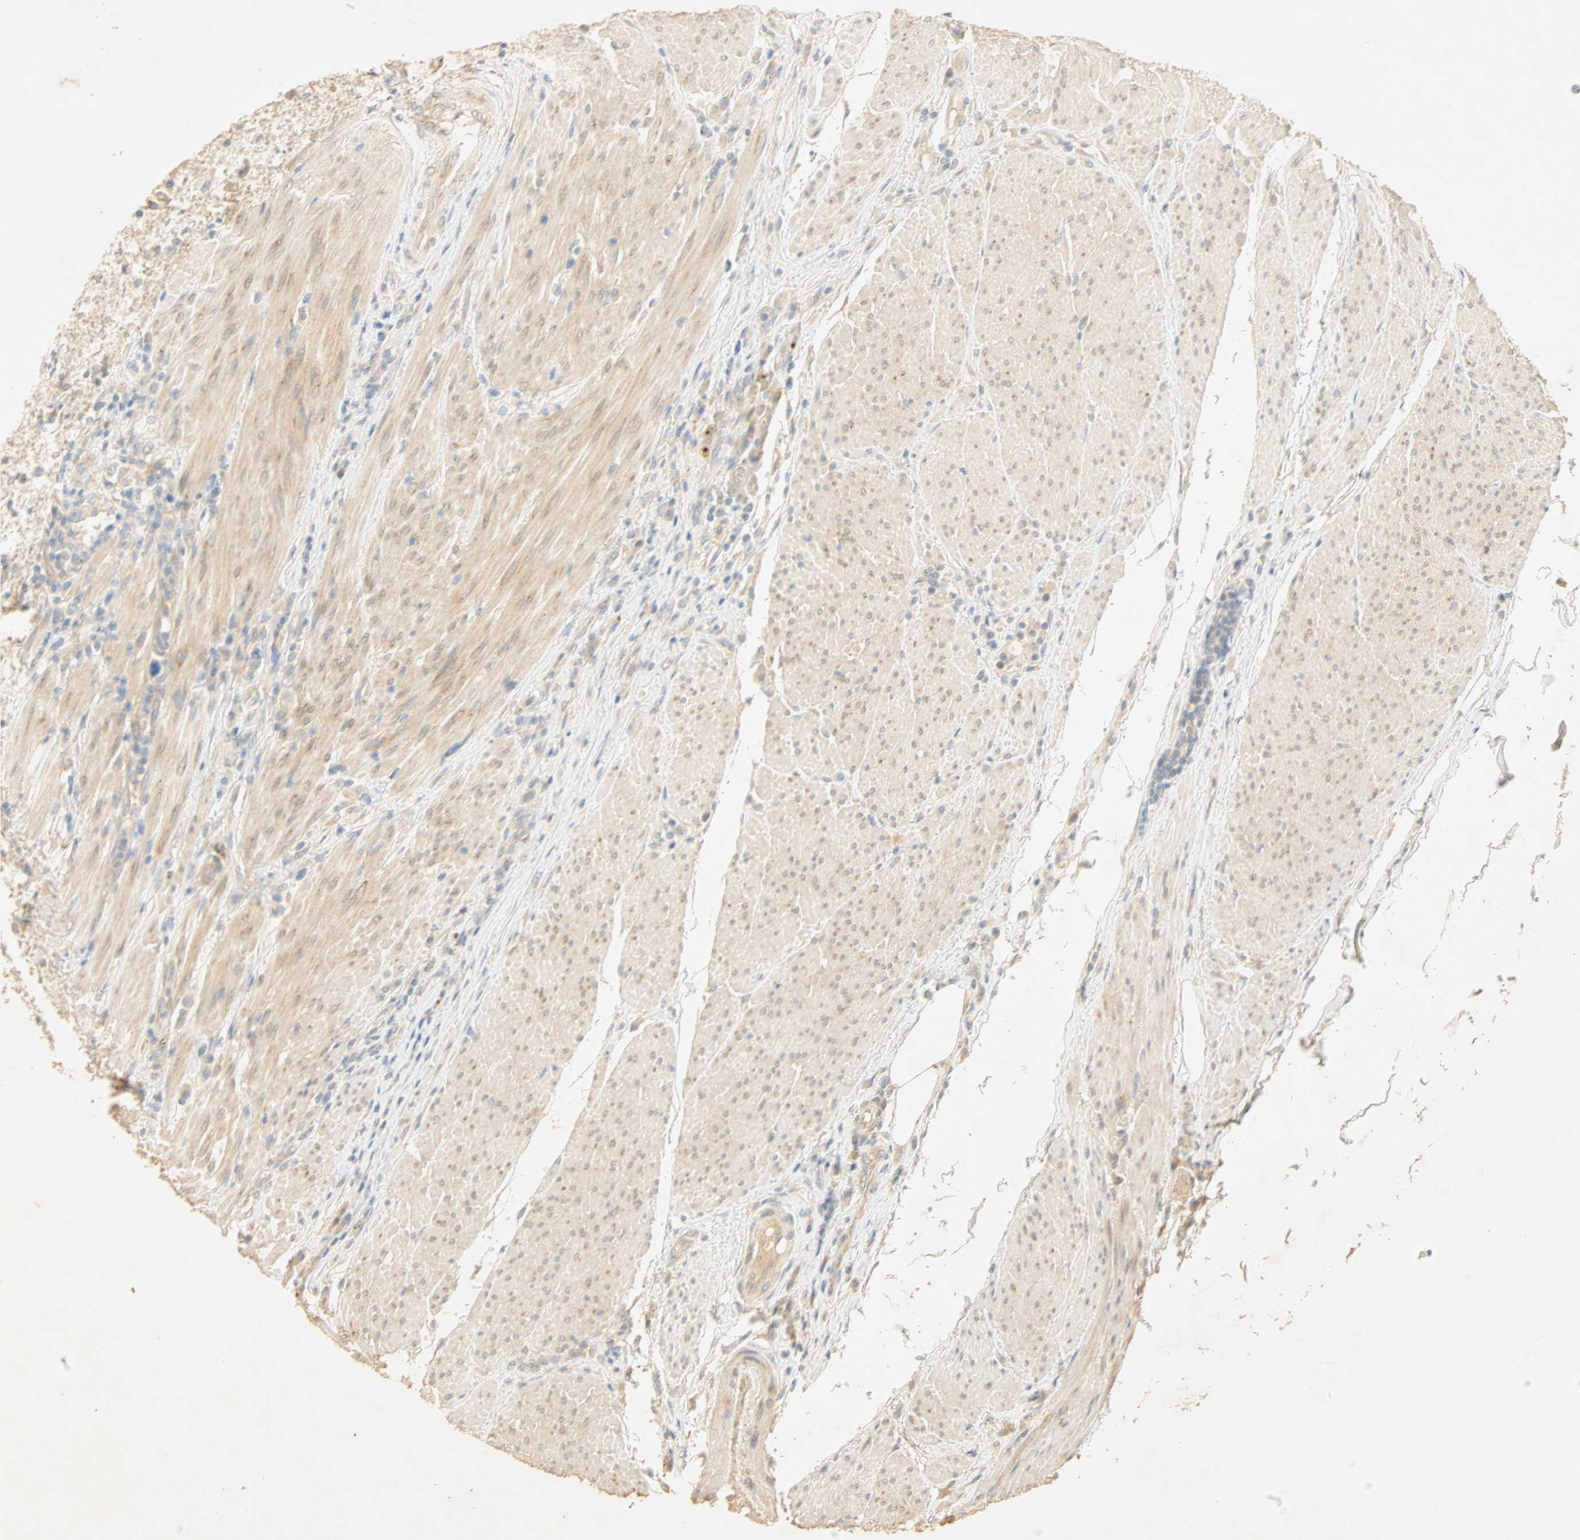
{"staining": {"intensity": "weak", "quantity": "25%-75%", "location": "cytoplasmic/membranous"}, "tissue": "urothelial cancer", "cell_type": "Tumor cells", "image_type": "cancer", "snomed": [{"axis": "morphology", "description": "Urothelial carcinoma, High grade"}, {"axis": "topography", "description": "Urinary bladder"}], "caption": "An immunohistochemistry histopathology image of neoplastic tissue is shown. Protein staining in brown highlights weak cytoplasmic/membranous positivity in high-grade urothelial carcinoma within tumor cells. (DAB IHC, brown staining for protein, blue staining for nuclei).", "gene": "SELENBP1", "patient": {"sex": "male", "age": 61}}